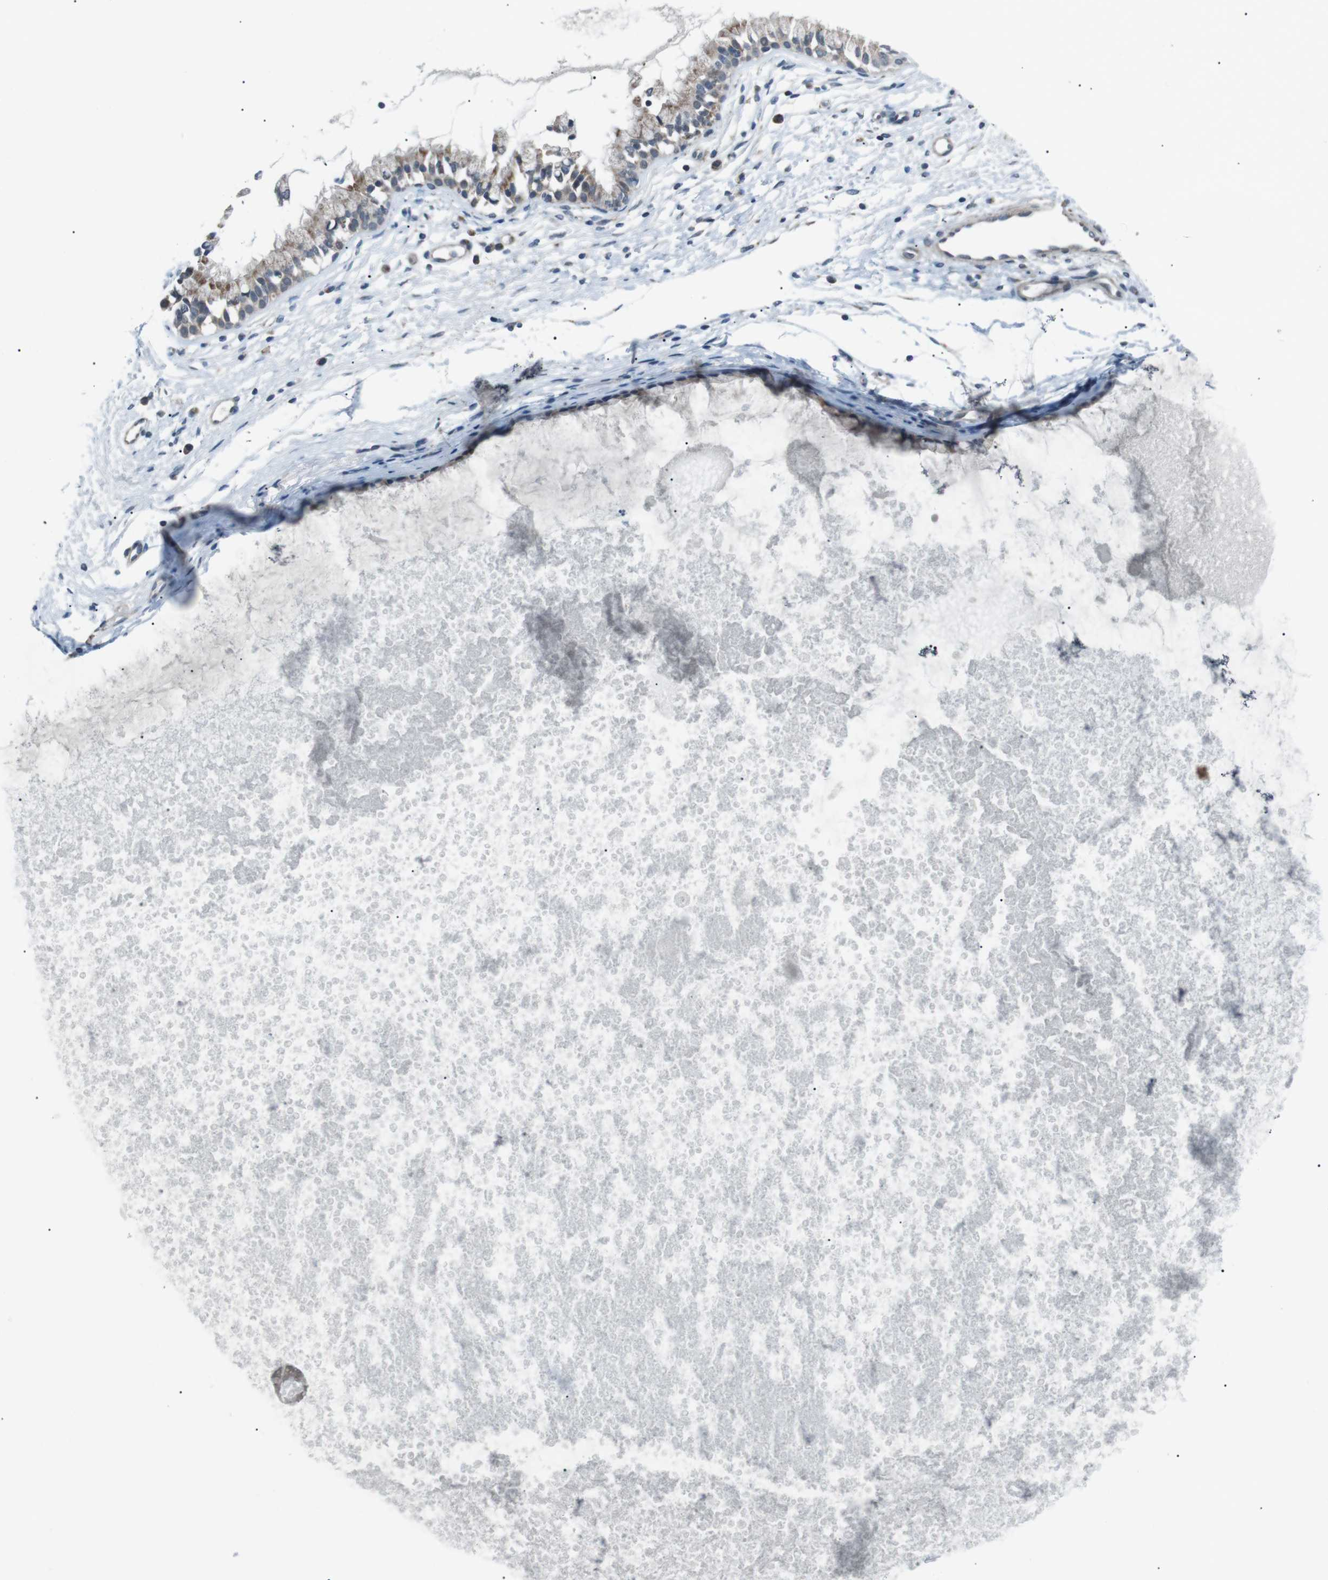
{"staining": {"intensity": "moderate", "quantity": ">75%", "location": "cytoplasmic/membranous"}, "tissue": "nasopharynx", "cell_type": "Respiratory epithelial cells", "image_type": "normal", "snomed": [{"axis": "morphology", "description": "Normal tissue, NOS"}, {"axis": "topography", "description": "Nasopharynx"}], "caption": "DAB (3,3'-diaminobenzidine) immunohistochemical staining of normal human nasopharynx demonstrates moderate cytoplasmic/membranous protein expression in about >75% of respiratory epithelial cells. (brown staining indicates protein expression, while blue staining denotes nuclei).", "gene": "ARID5B", "patient": {"sex": "male", "age": 21}}